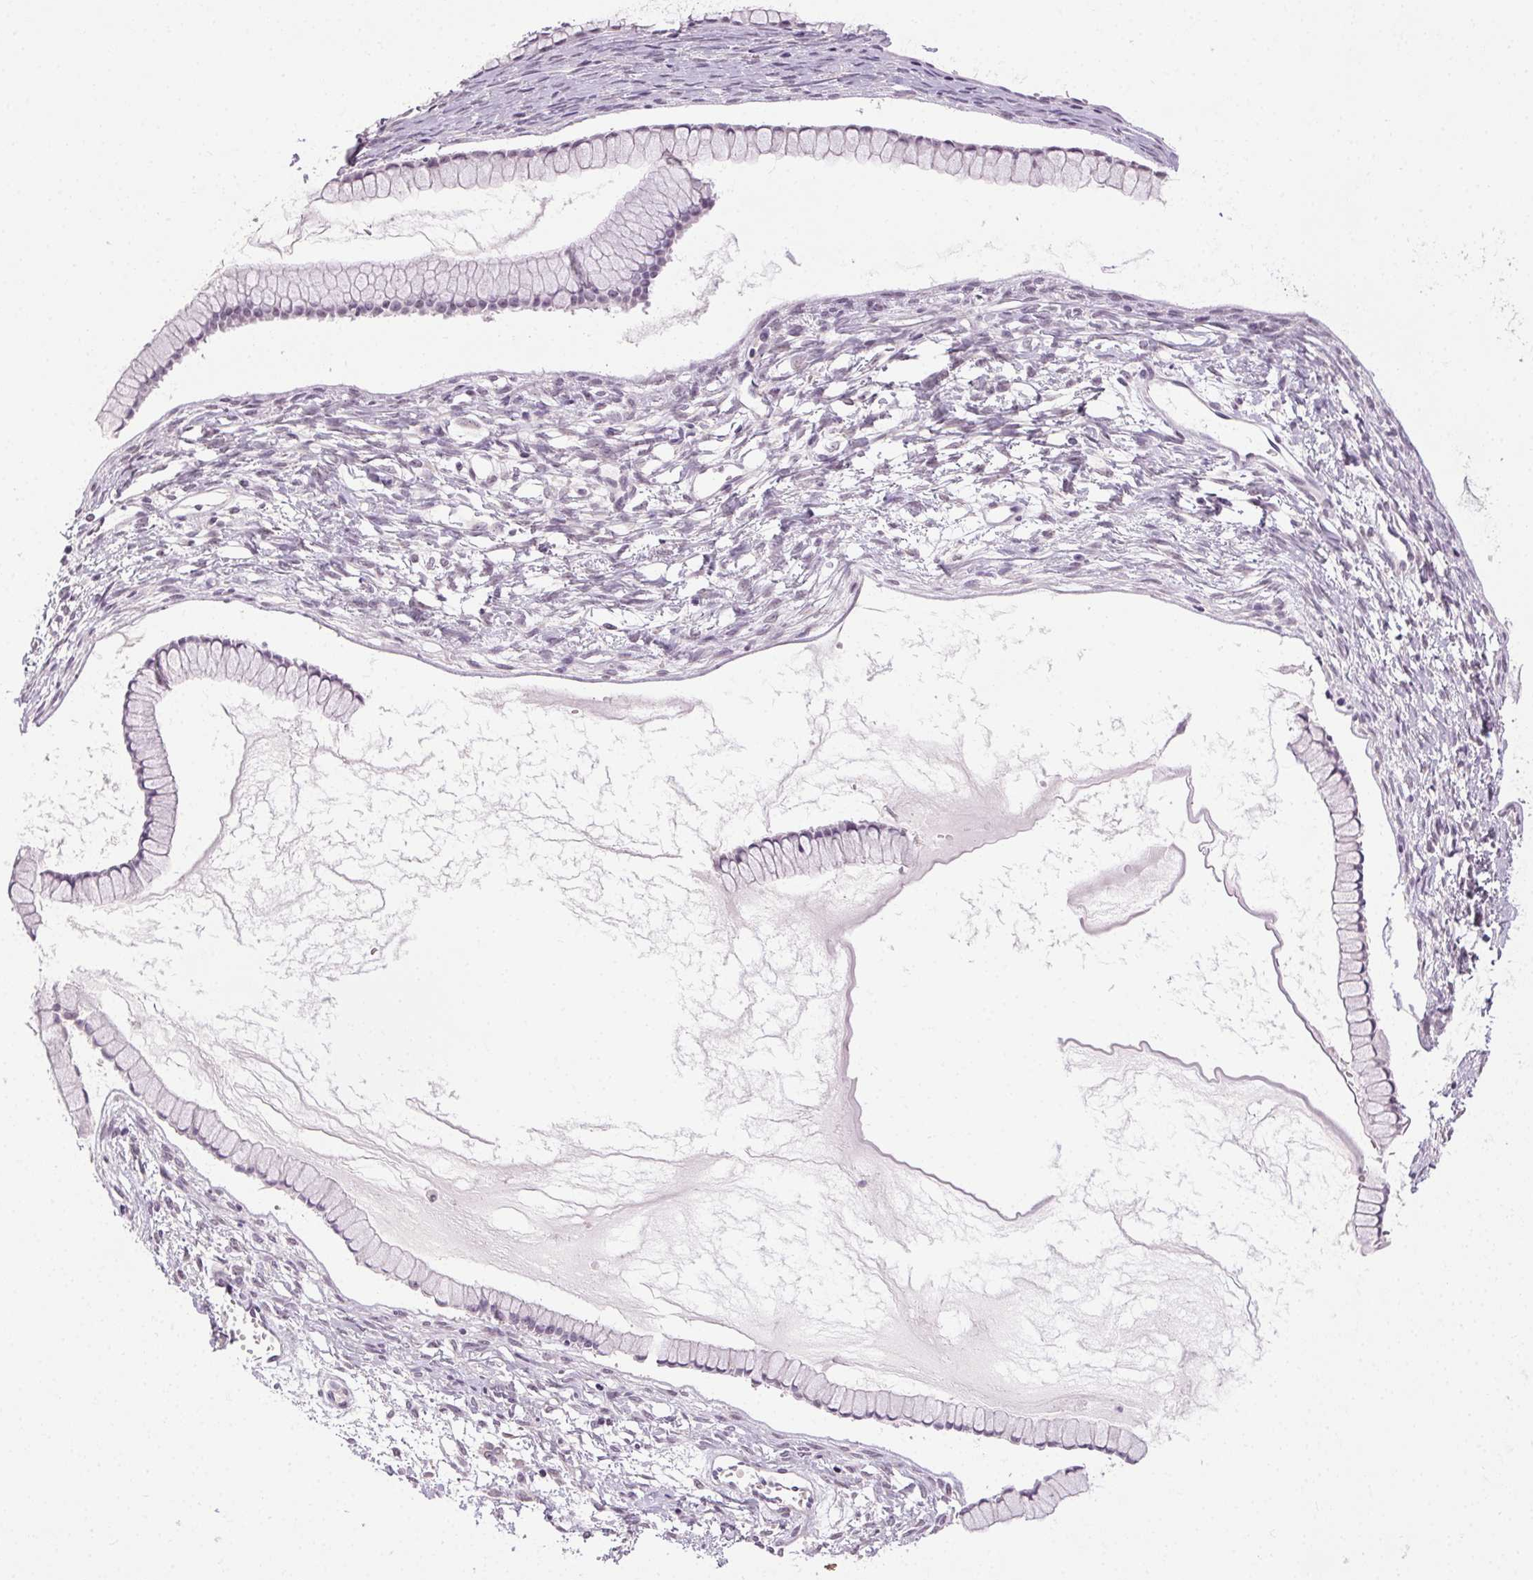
{"staining": {"intensity": "negative", "quantity": "none", "location": "none"}, "tissue": "ovarian cancer", "cell_type": "Tumor cells", "image_type": "cancer", "snomed": [{"axis": "morphology", "description": "Cystadenocarcinoma, mucinous, NOS"}, {"axis": "topography", "description": "Ovary"}], "caption": "A photomicrograph of ovarian mucinous cystadenocarcinoma stained for a protein demonstrates no brown staining in tumor cells. The staining is performed using DAB (3,3'-diaminobenzidine) brown chromogen with nuclei counter-stained in using hematoxylin.", "gene": "FAM168A", "patient": {"sex": "female", "age": 41}}